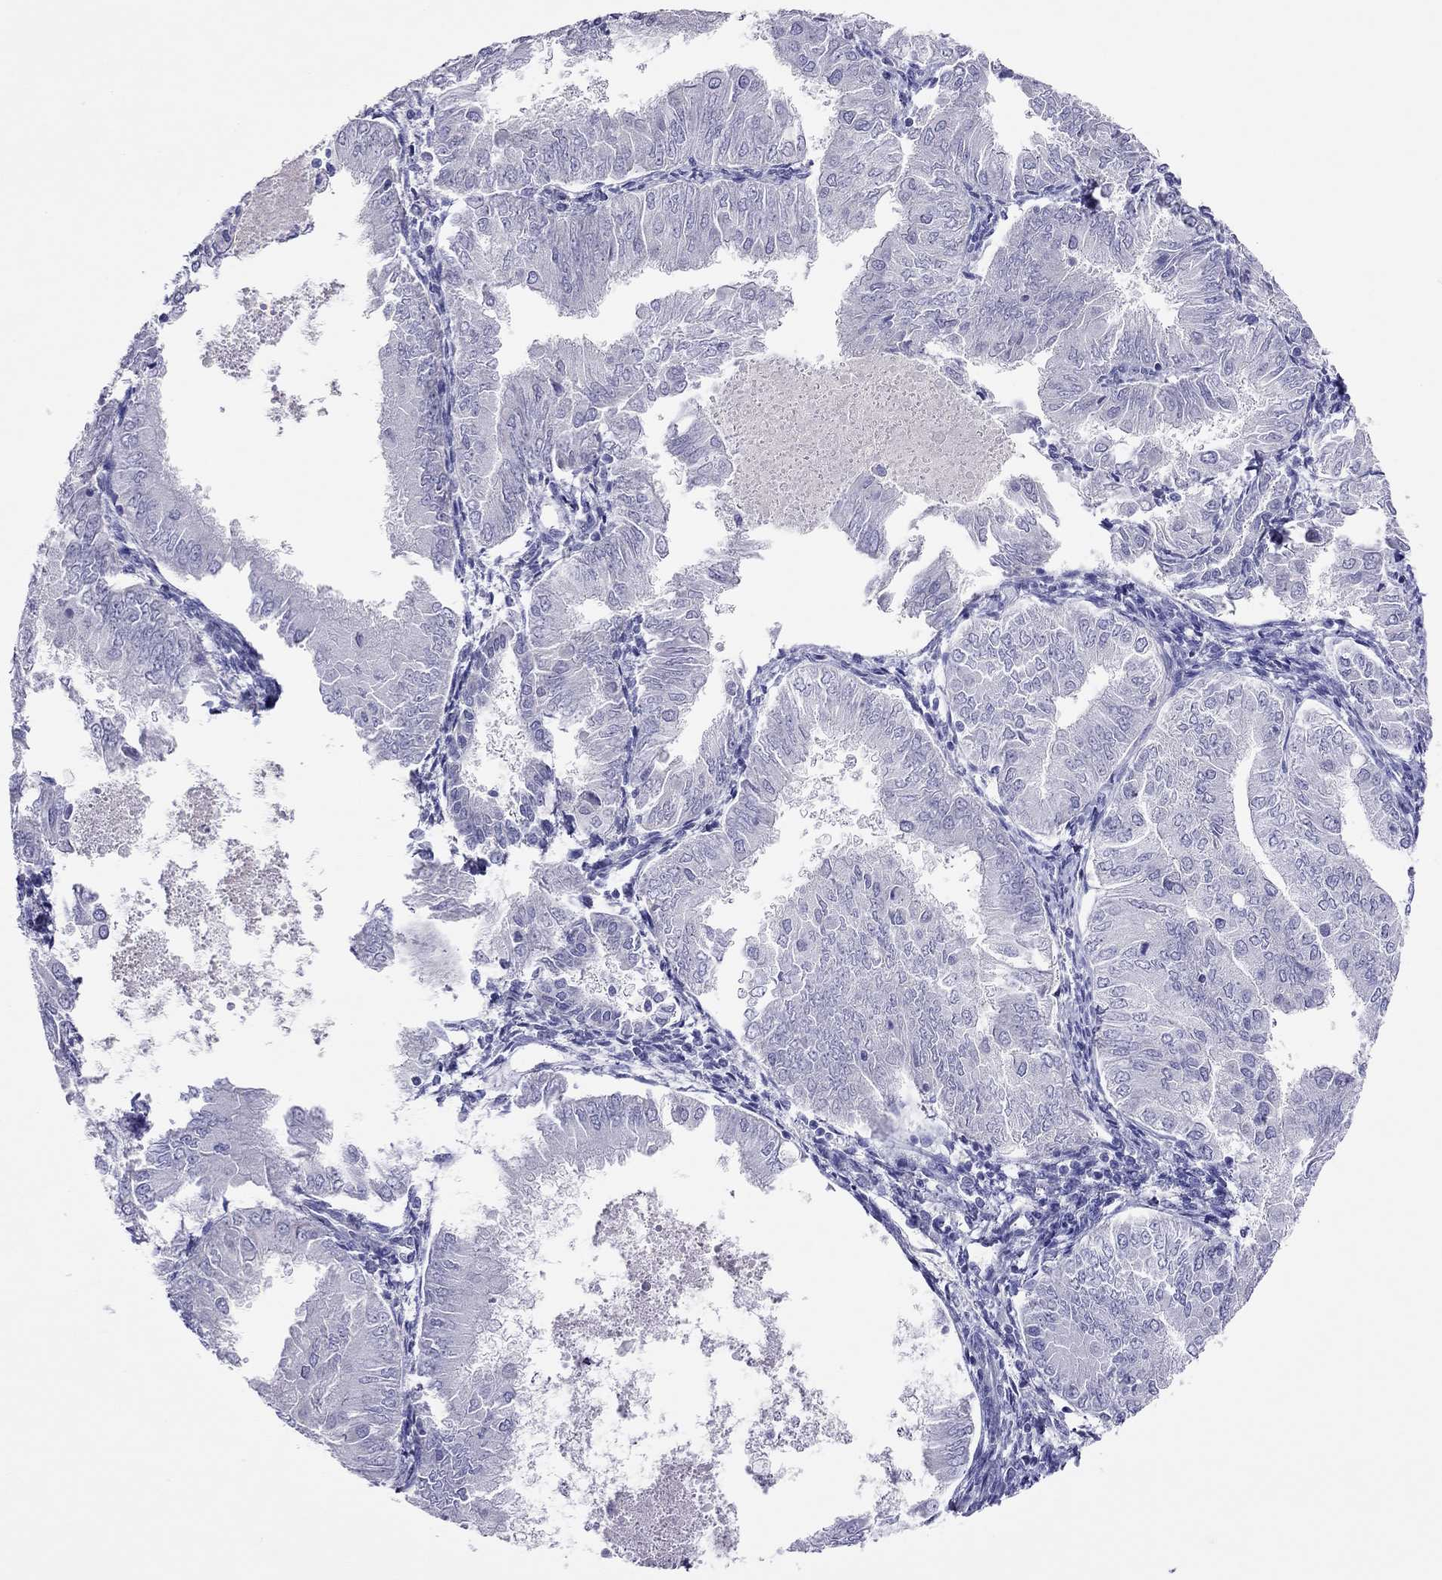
{"staining": {"intensity": "negative", "quantity": "none", "location": "none"}, "tissue": "endometrial cancer", "cell_type": "Tumor cells", "image_type": "cancer", "snomed": [{"axis": "morphology", "description": "Adenocarcinoma, NOS"}, {"axis": "topography", "description": "Endometrium"}], "caption": "A micrograph of endometrial cancer (adenocarcinoma) stained for a protein exhibits no brown staining in tumor cells.", "gene": "CAPNS2", "patient": {"sex": "female", "age": 53}}